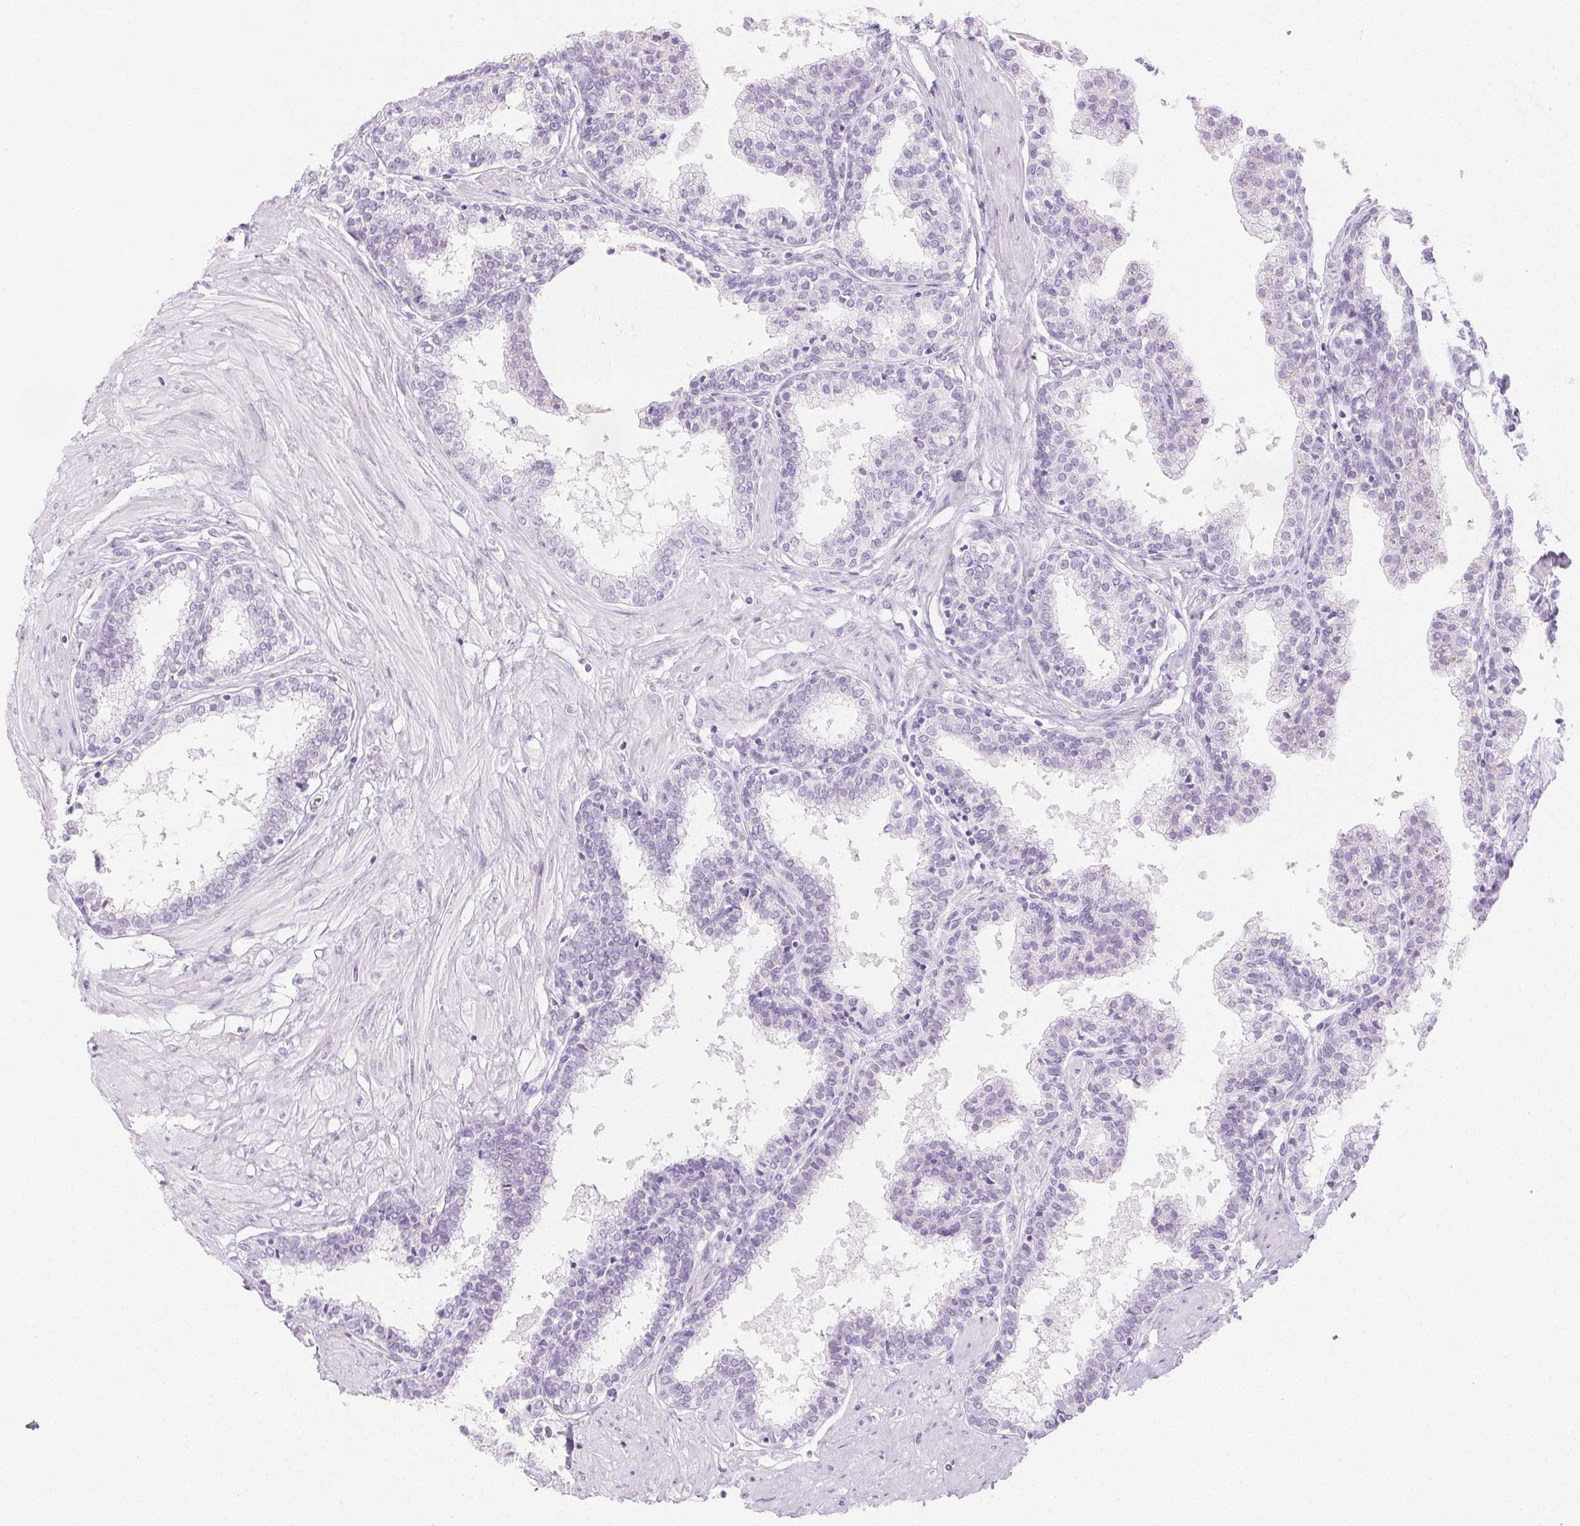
{"staining": {"intensity": "negative", "quantity": "none", "location": "none"}, "tissue": "prostate", "cell_type": "Glandular cells", "image_type": "normal", "snomed": [{"axis": "morphology", "description": "Normal tissue, NOS"}, {"axis": "topography", "description": "Prostate"}], "caption": "An IHC photomicrograph of unremarkable prostate is shown. There is no staining in glandular cells of prostate.", "gene": "SPRR3", "patient": {"sex": "male", "age": 55}}